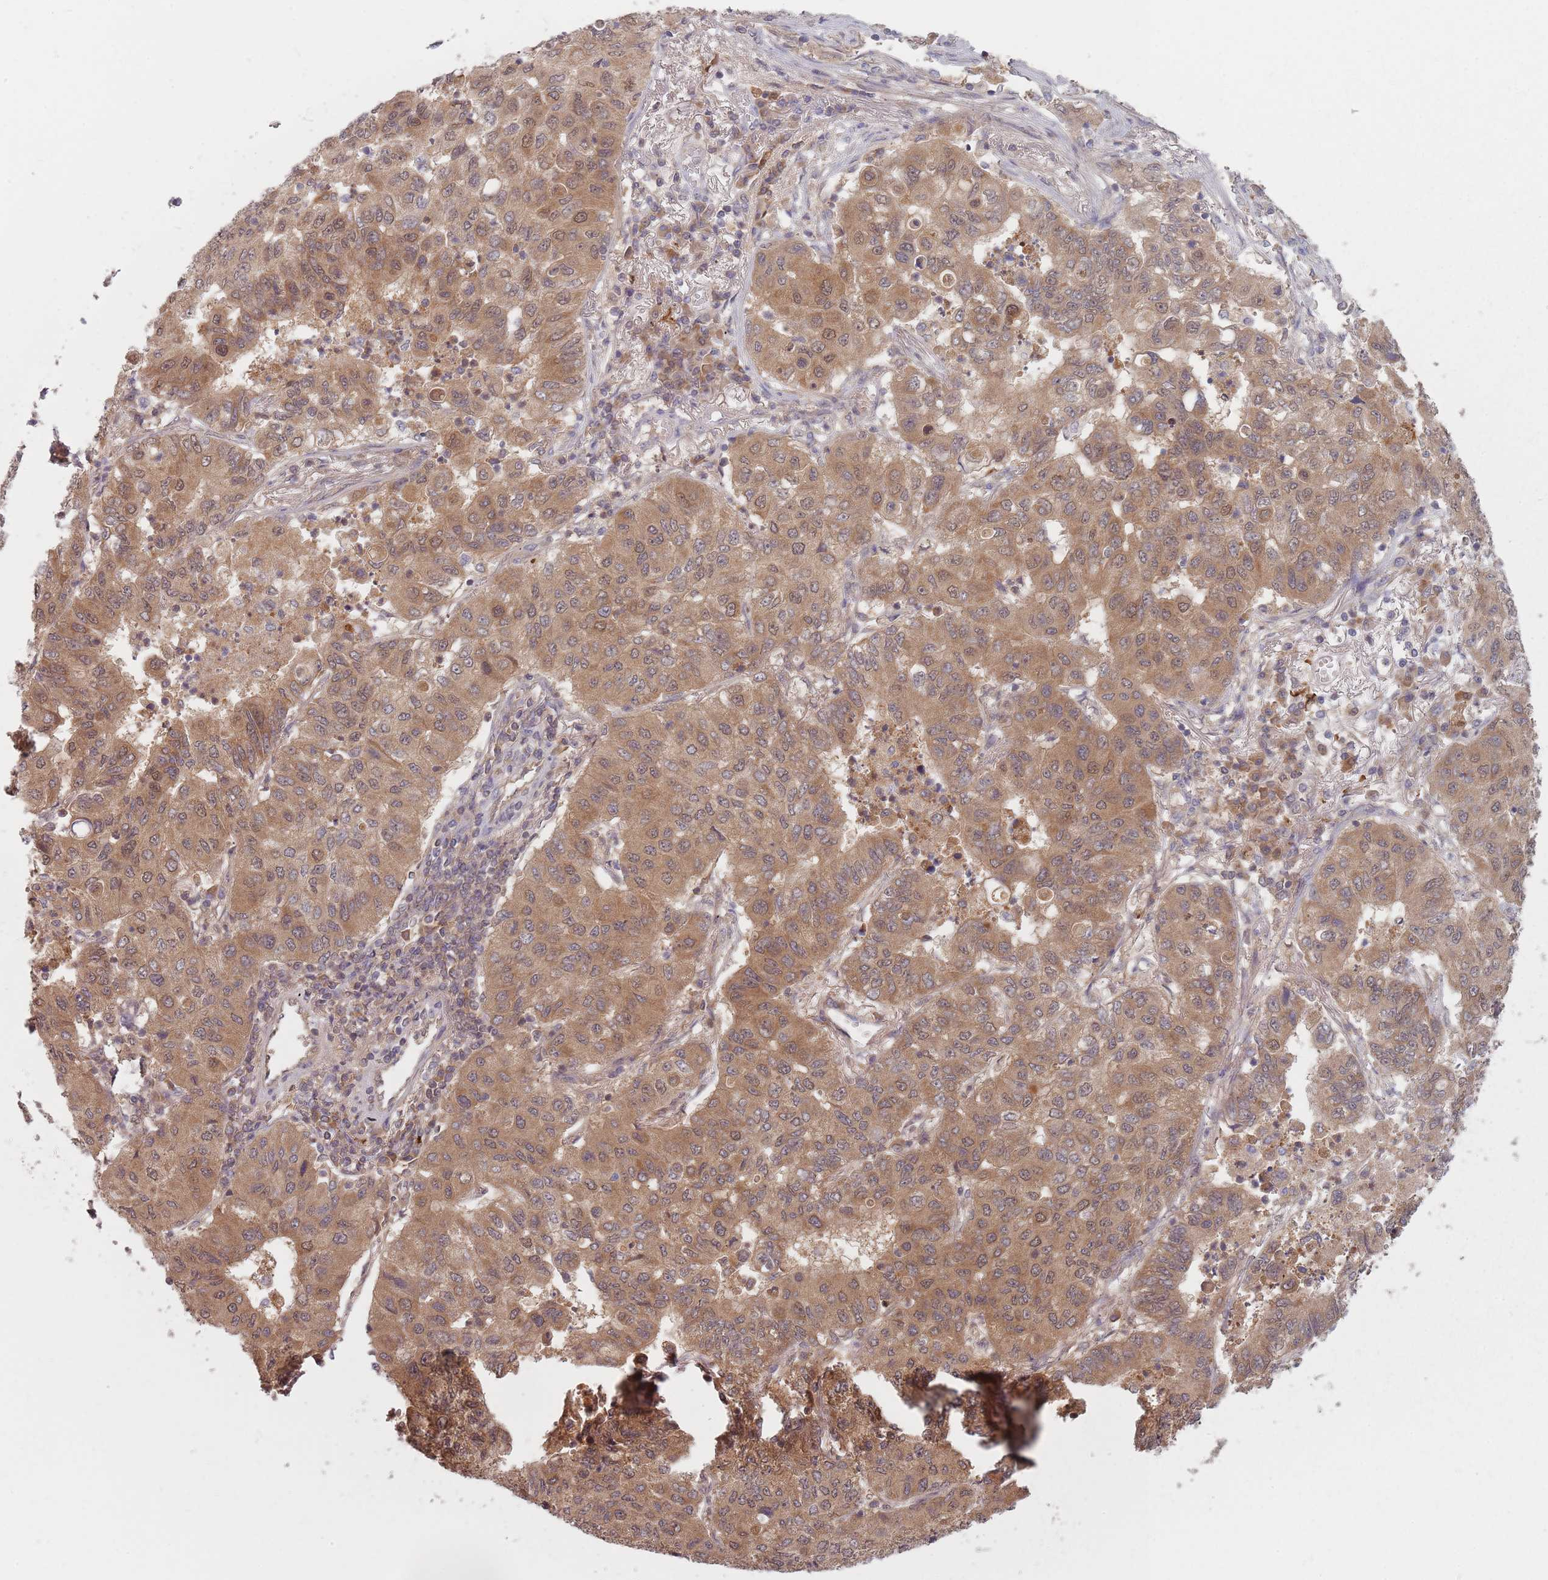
{"staining": {"intensity": "moderate", "quantity": ">75%", "location": "cytoplasmic/membranous,nuclear"}, "tissue": "lung cancer", "cell_type": "Tumor cells", "image_type": "cancer", "snomed": [{"axis": "morphology", "description": "Squamous cell carcinoma, NOS"}, {"axis": "topography", "description": "Lung"}], "caption": "Immunohistochemistry of human lung squamous cell carcinoma demonstrates medium levels of moderate cytoplasmic/membranous and nuclear staining in approximately >75% of tumor cells. (Brightfield microscopy of DAB IHC at high magnification).", "gene": "NAXE", "patient": {"sex": "male", "age": 74}}